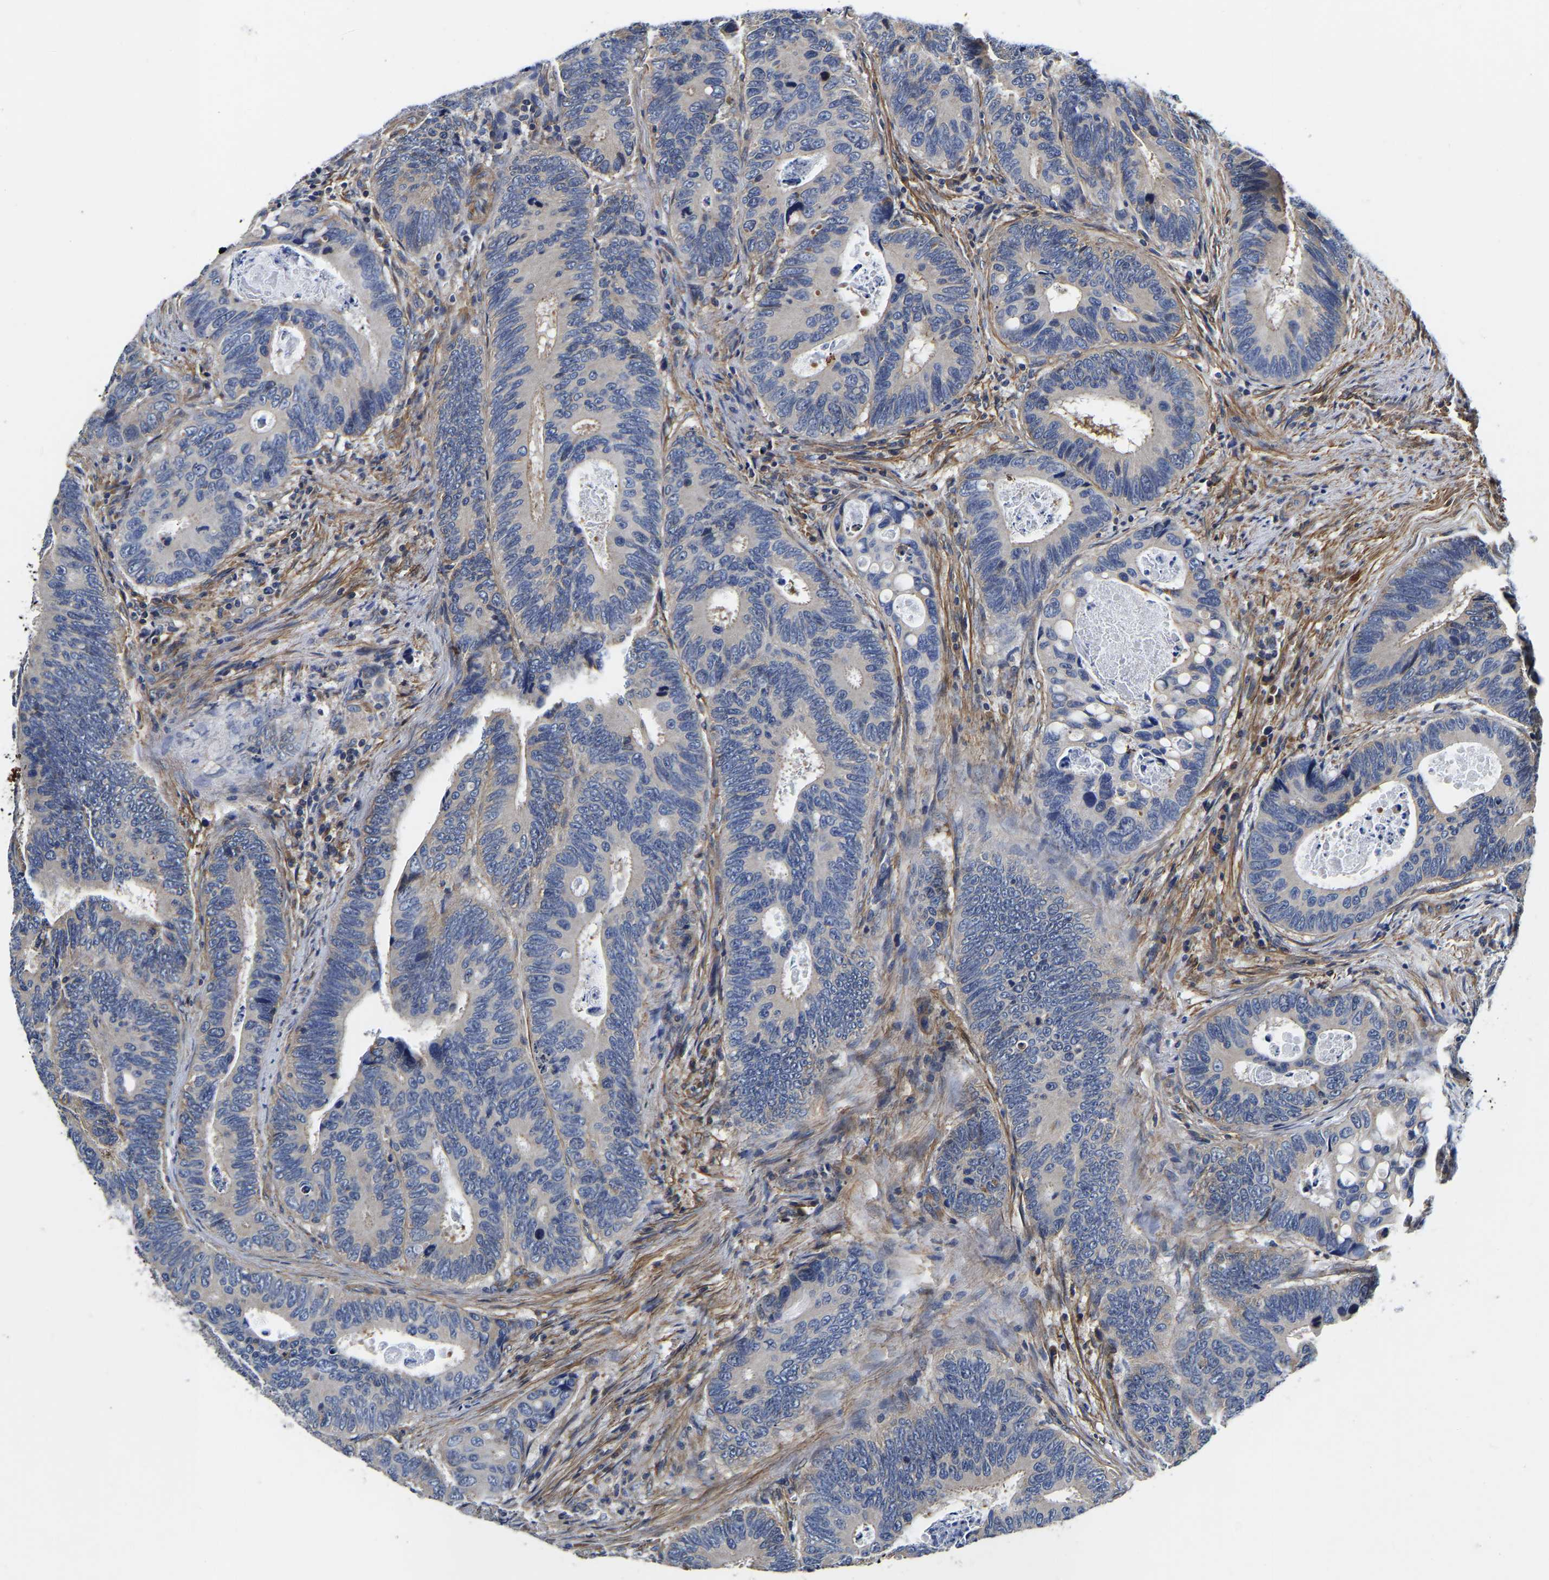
{"staining": {"intensity": "negative", "quantity": "none", "location": "none"}, "tissue": "colorectal cancer", "cell_type": "Tumor cells", "image_type": "cancer", "snomed": [{"axis": "morphology", "description": "Inflammation, NOS"}, {"axis": "morphology", "description": "Adenocarcinoma, NOS"}, {"axis": "topography", "description": "Colon"}], "caption": "This is an immunohistochemistry (IHC) photomicrograph of human adenocarcinoma (colorectal). There is no expression in tumor cells.", "gene": "KCTD17", "patient": {"sex": "male", "age": 72}}